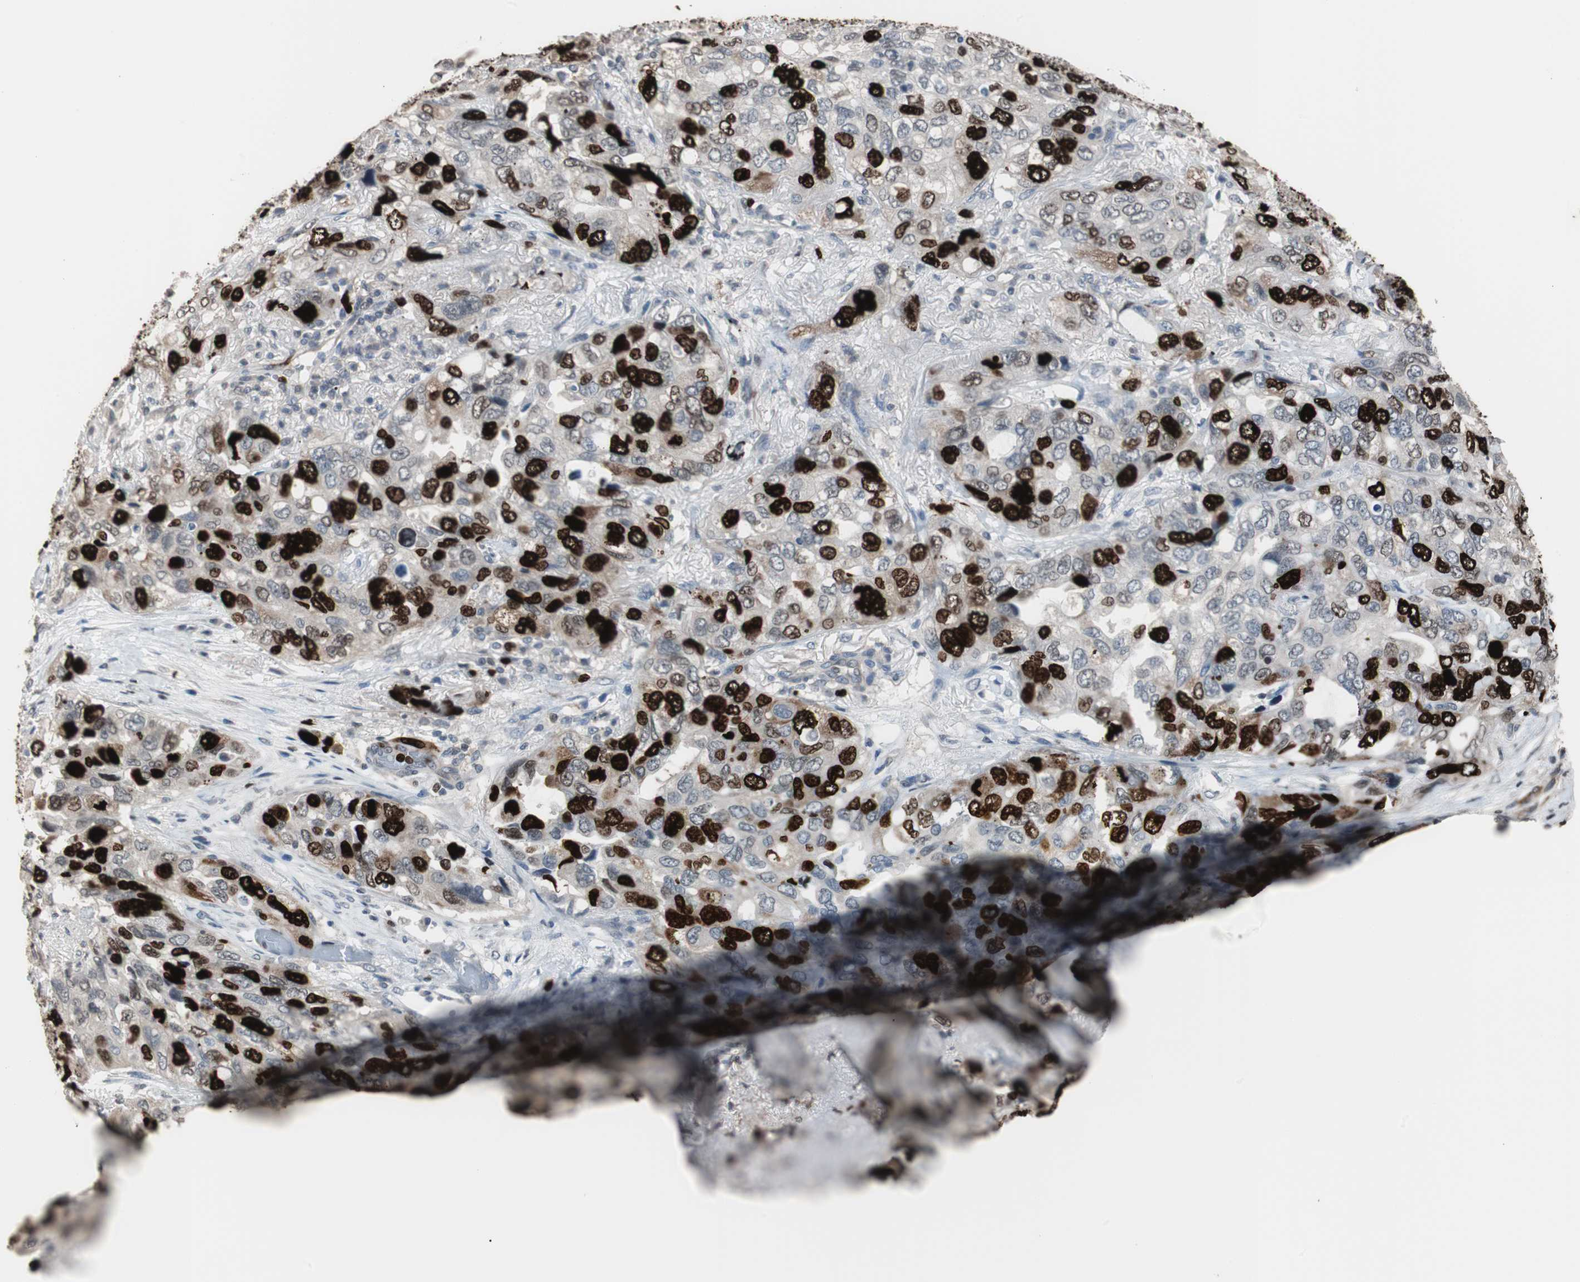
{"staining": {"intensity": "strong", "quantity": "25%-75%", "location": "nuclear"}, "tissue": "lung cancer", "cell_type": "Tumor cells", "image_type": "cancer", "snomed": [{"axis": "morphology", "description": "Squamous cell carcinoma, NOS"}, {"axis": "topography", "description": "Lung"}], "caption": "Strong nuclear expression is identified in about 25%-75% of tumor cells in squamous cell carcinoma (lung).", "gene": "TOP2A", "patient": {"sex": "female", "age": 73}}